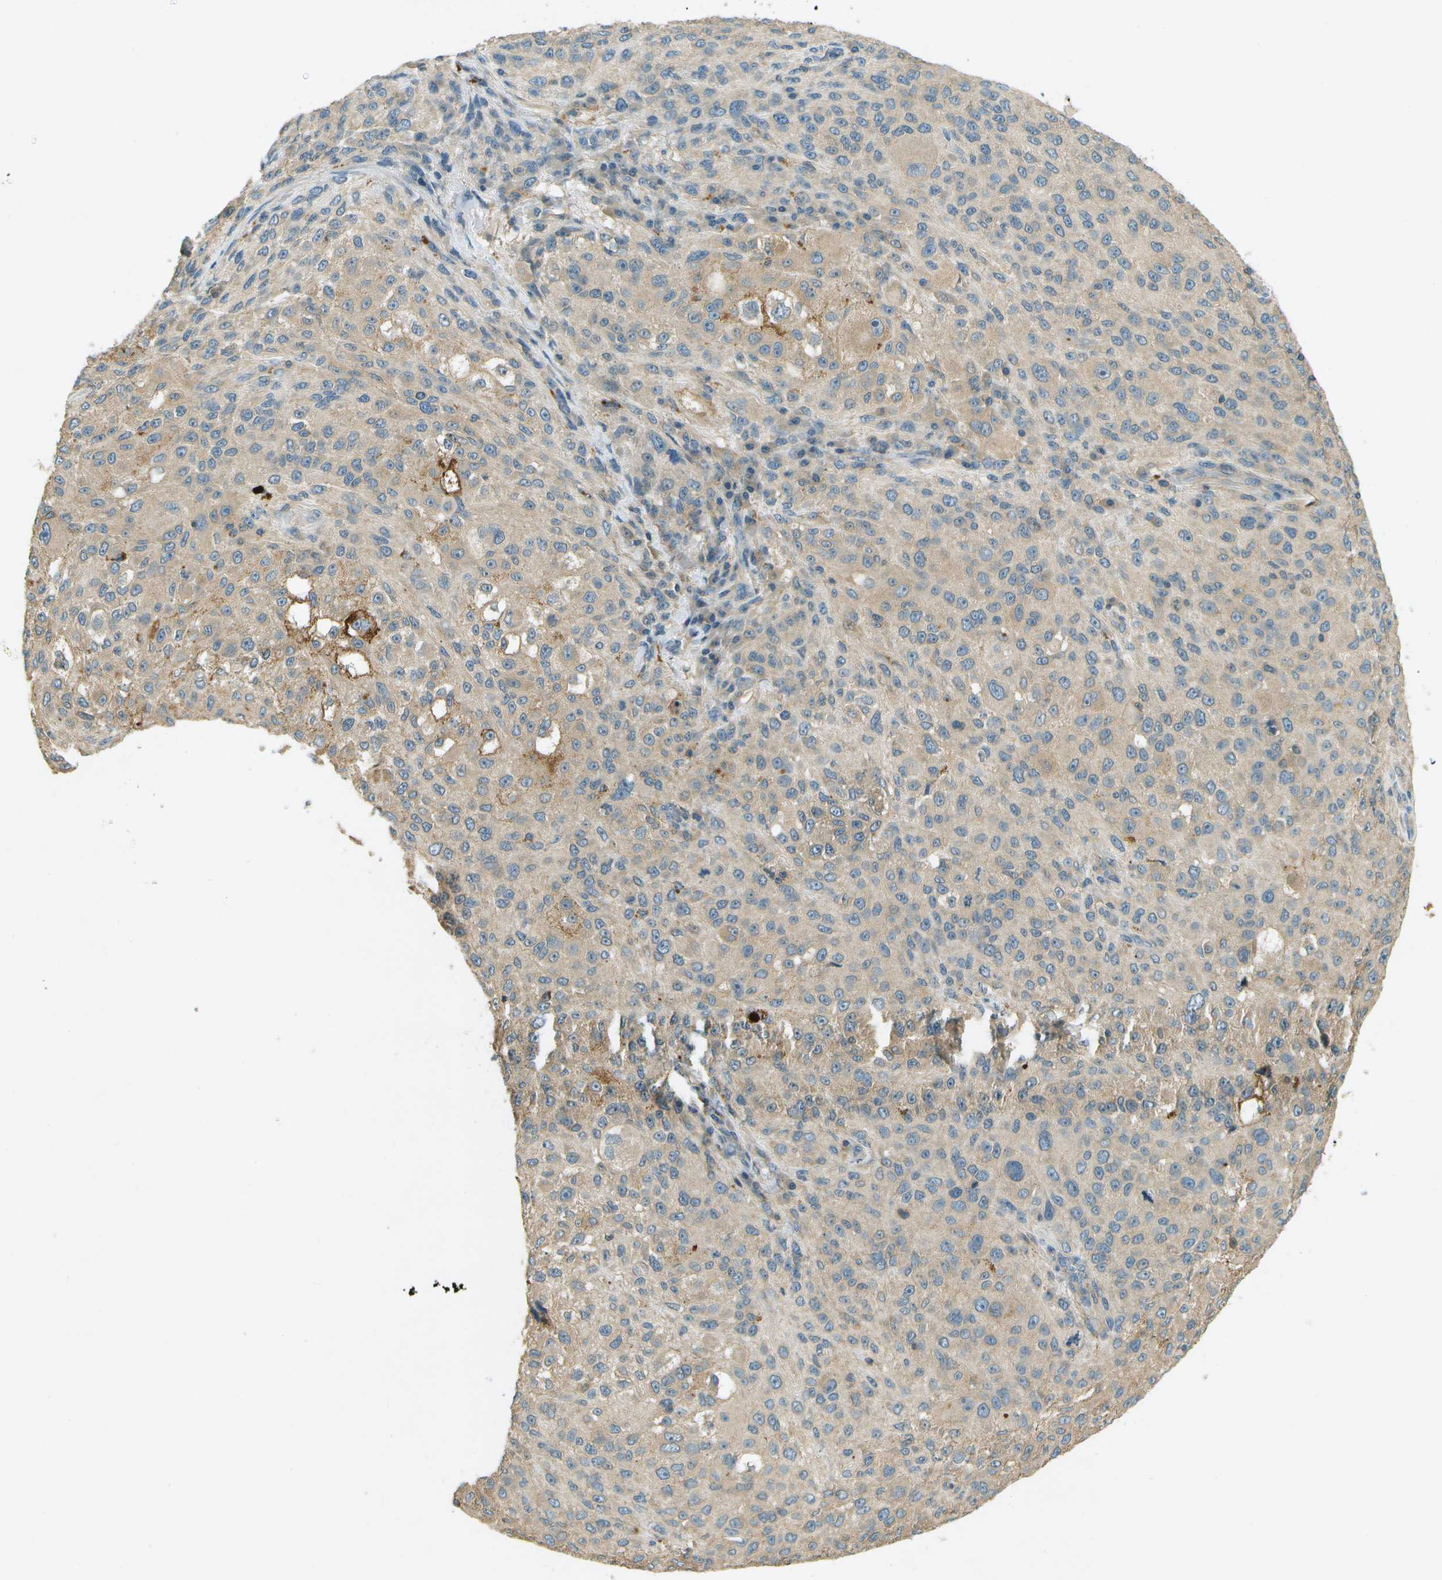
{"staining": {"intensity": "weak", "quantity": "<25%", "location": "cytoplasmic/membranous"}, "tissue": "melanoma", "cell_type": "Tumor cells", "image_type": "cancer", "snomed": [{"axis": "morphology", "description": "Necrosis, NOS"}, {"axis": "morphology", "description": "Malignant melanoma, NOS"}, {"axis": "topography", "description": "Skin"}], "caption": "Immunohistochemistry (IHC) photomicrograph of neoplastic tissue: malignant melanoma stained with DAB shows no significant protein expression in tumor cells.", "gene": "NUDT4", "patient": {"sex": "female", "age": 87}}